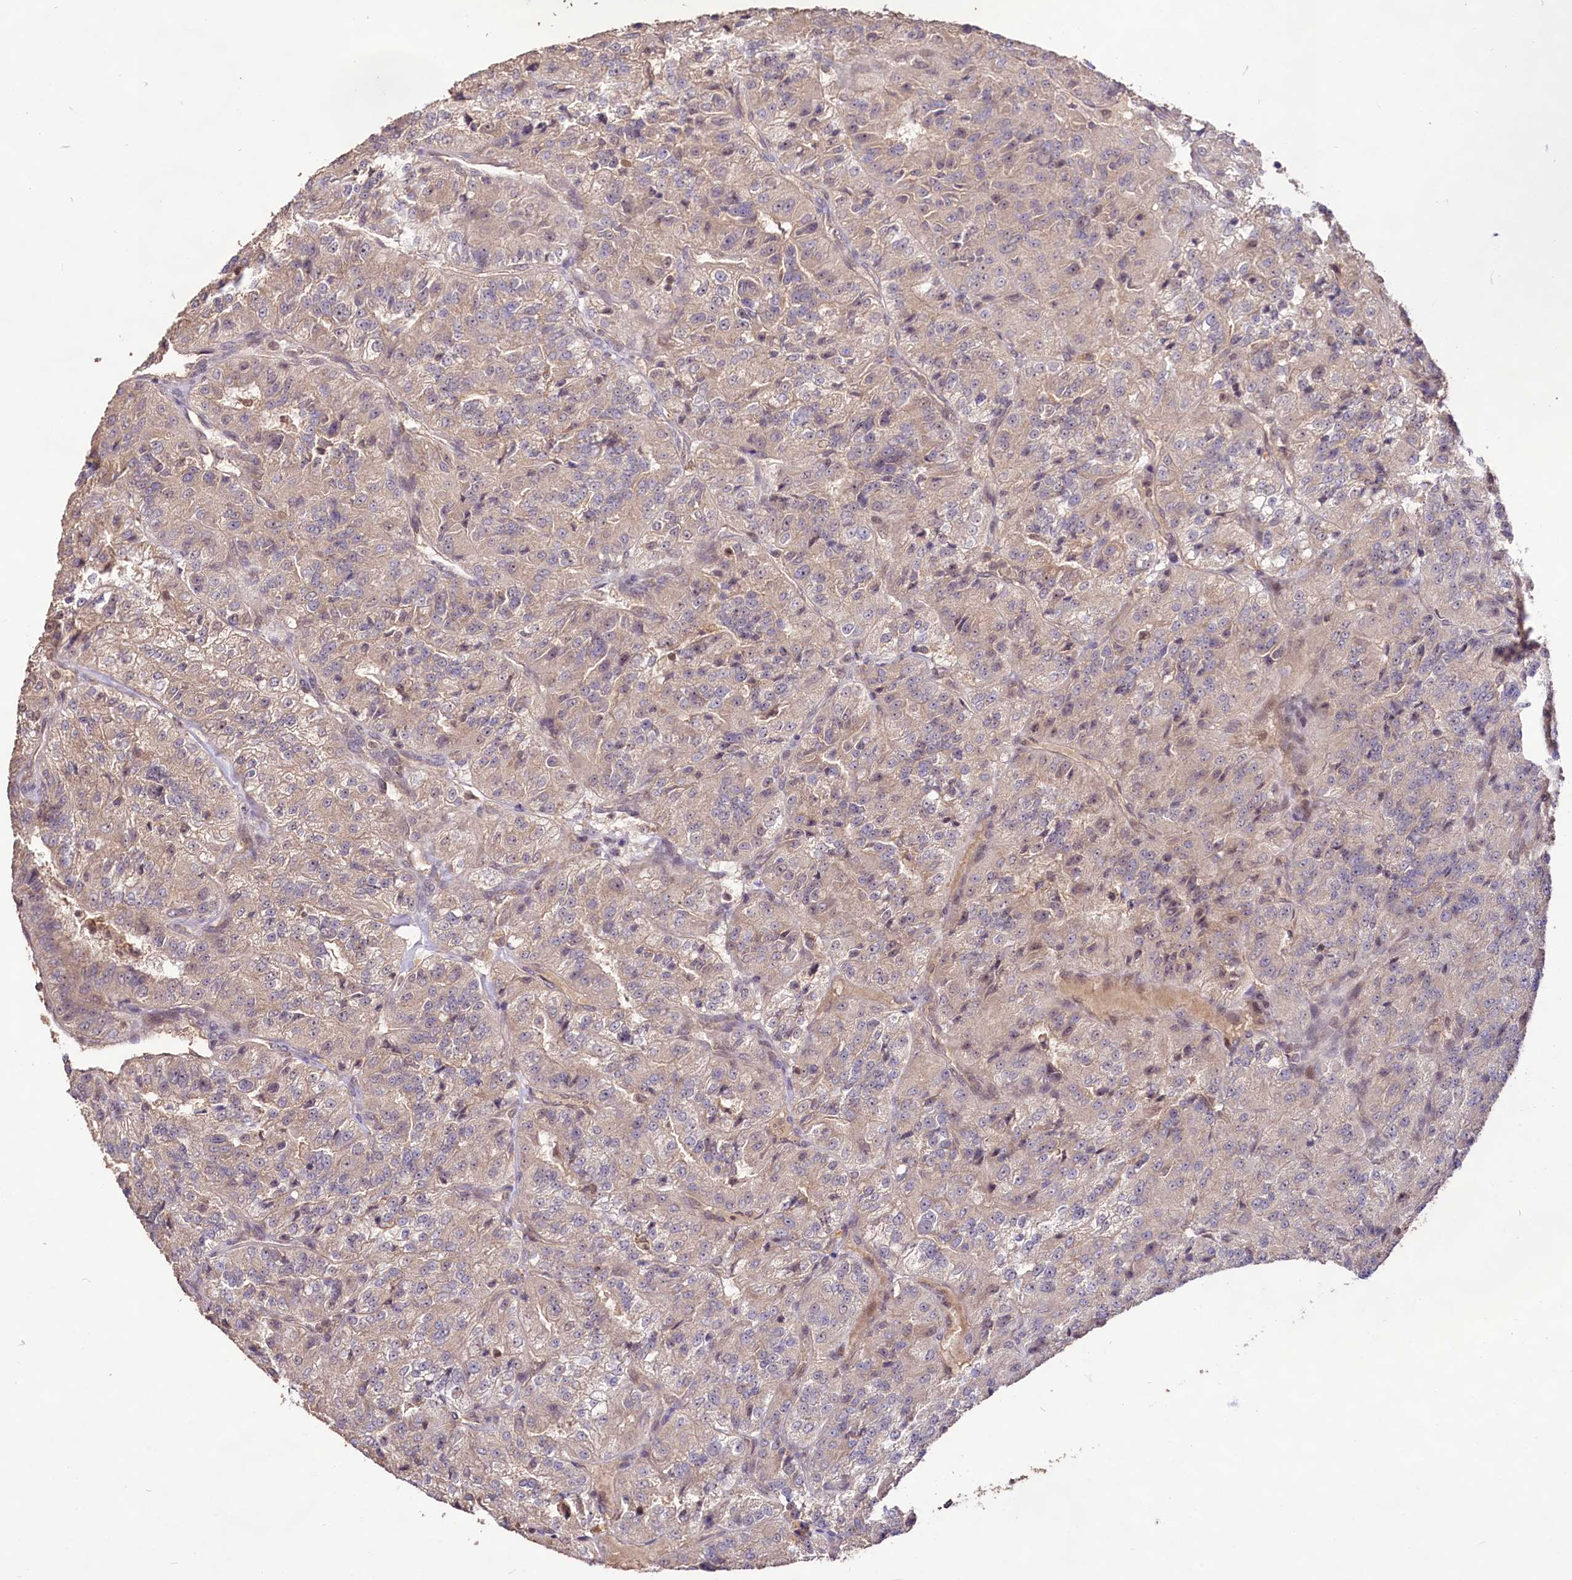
{"staining": {"intensity": "negative", "quantity": "none", "location": "none"}, "tissue": "renal cancer", "cell_type": "Tumor cells", "image_type": "cancer", "snomed": [{"axis": "morphology", "description": "Adenocarcinoma, NOS"}, {"axis": "topography", "description": "Kidney"}], "caption": "Tumor cells are negative for protein expression in human renal cancer (adenocarcinoma).", "gene": "RRP8", "patient": {"sex": "female", "age": 63}}